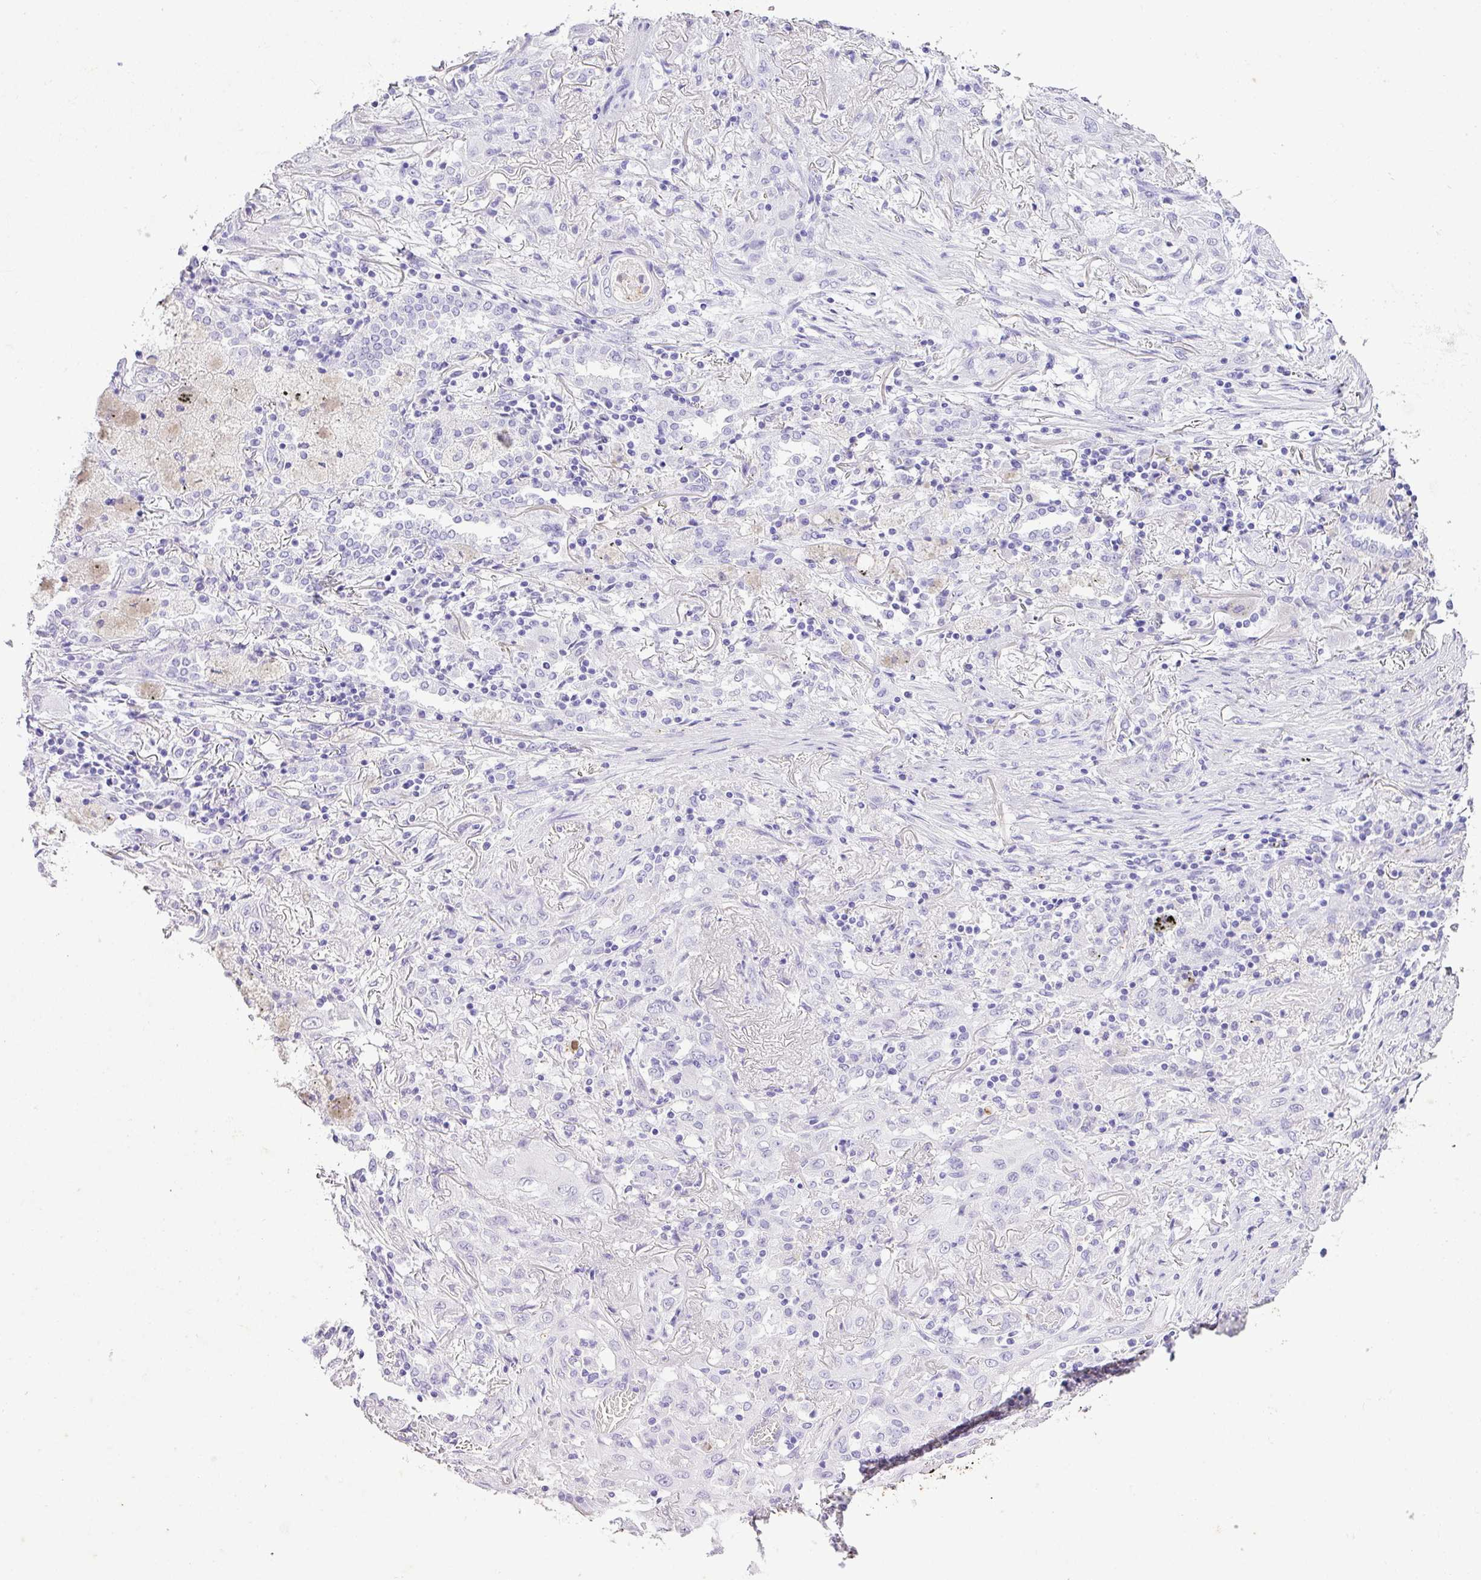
{"staining": {"intensity": "negative", "quantity": "none", "location": "none"}, "tissue": "lung cancer", "cell_type": "Tumor cells", "image_type": "cancer", "snomed": [{"axis": "morphology", "description": "Squamous cell carcinoma, NOS"}, {"axis": "topography", "description": "Lung"}], "caption": "DAB immunohistochemical staining of lung cancer (squamous cell carcinoma) reveals no significant positivity in tumor cells.", "gene": "KCNJ11", "patient": {"sex": "female", "age": 47}}